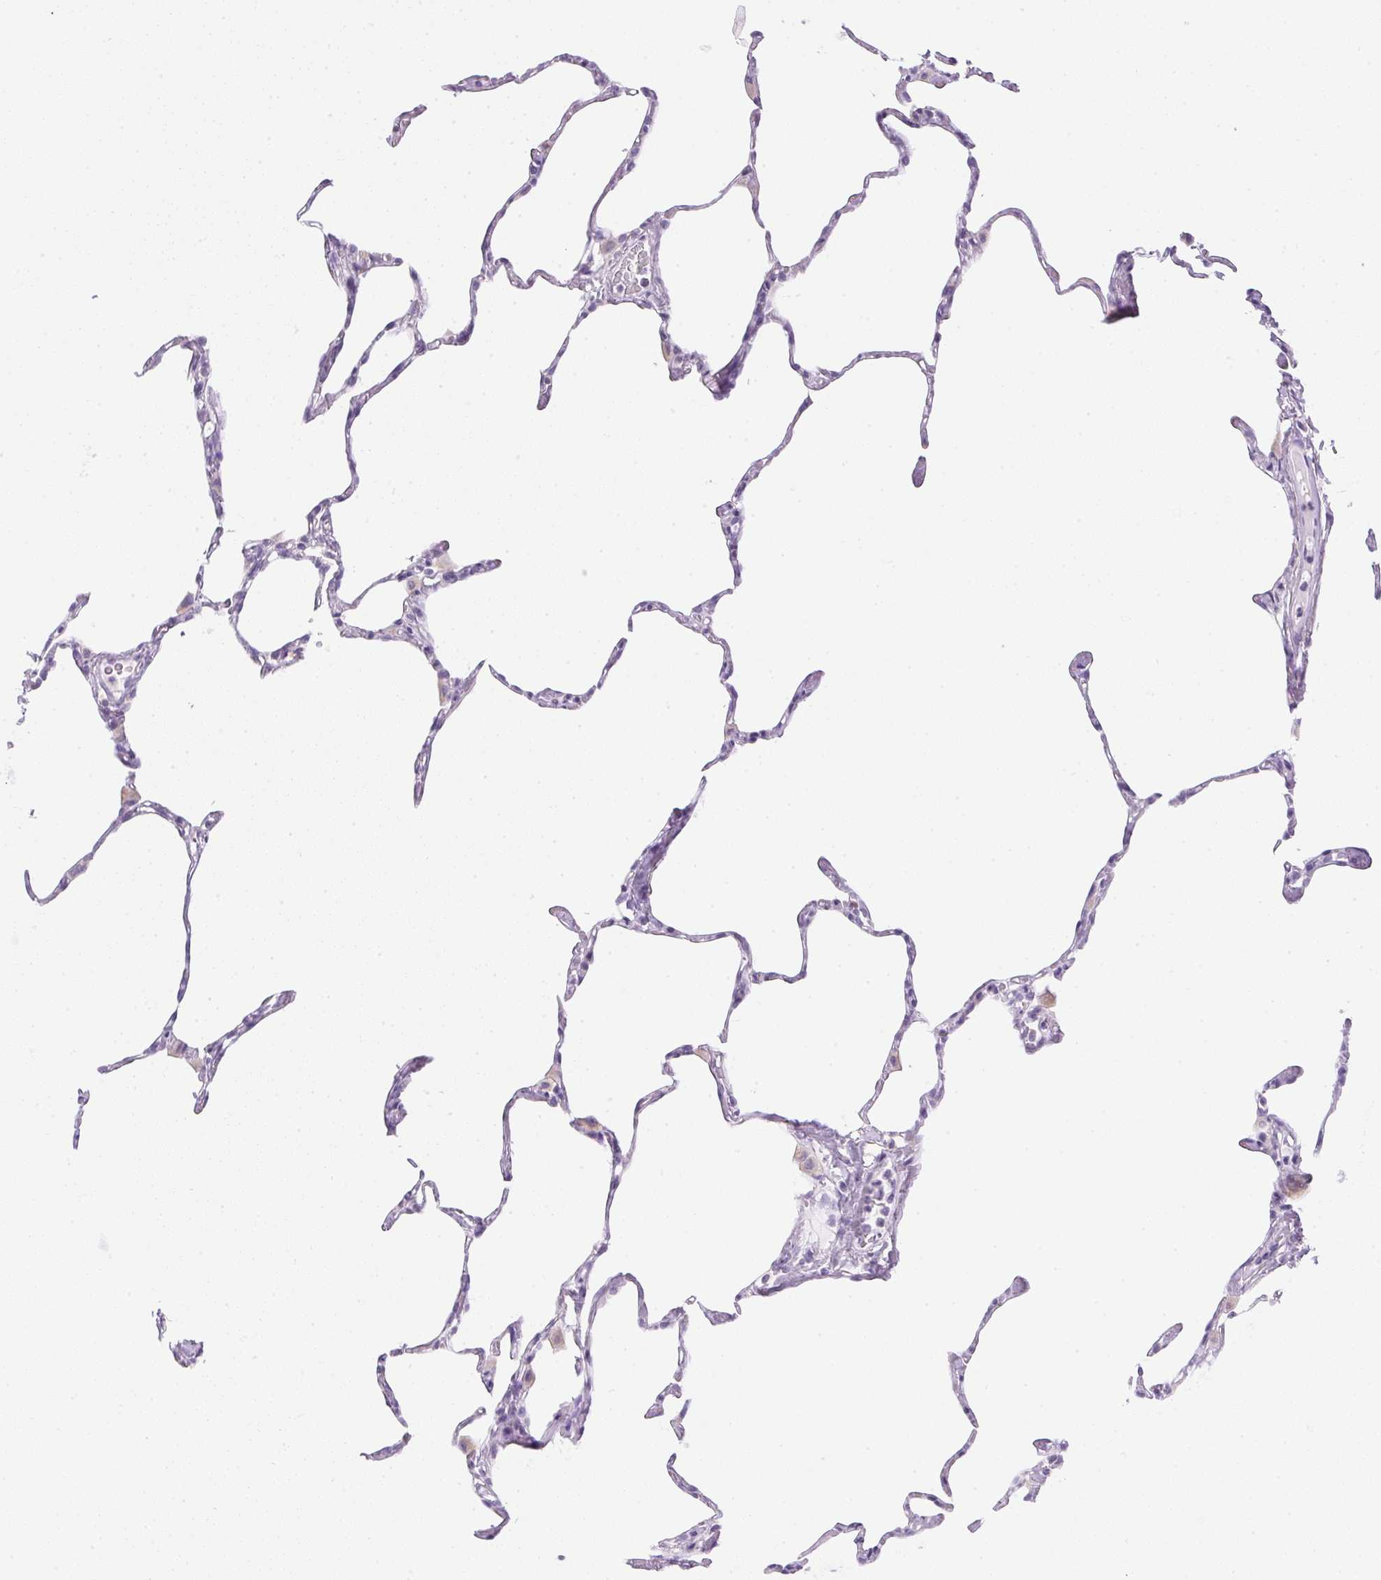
{"staining": {"intensity": "negative", "quantity": "none", "location": "none"}, "tissue": "lung", "cell_type": "Alveolar cells", "image_type": "normal", "snomed": [{"axis": "morphology", "description": "Normal tissue, NOS"}, {"axis": "topography", "description": "Lung"}], "caption": "IHC histopathology image of normal lung: human lung stained with DAB shows no significant protein positivity in alveolar cells.", "gene": "ATP6V1G3", "patient": {"sex": "male", "age": 65}}